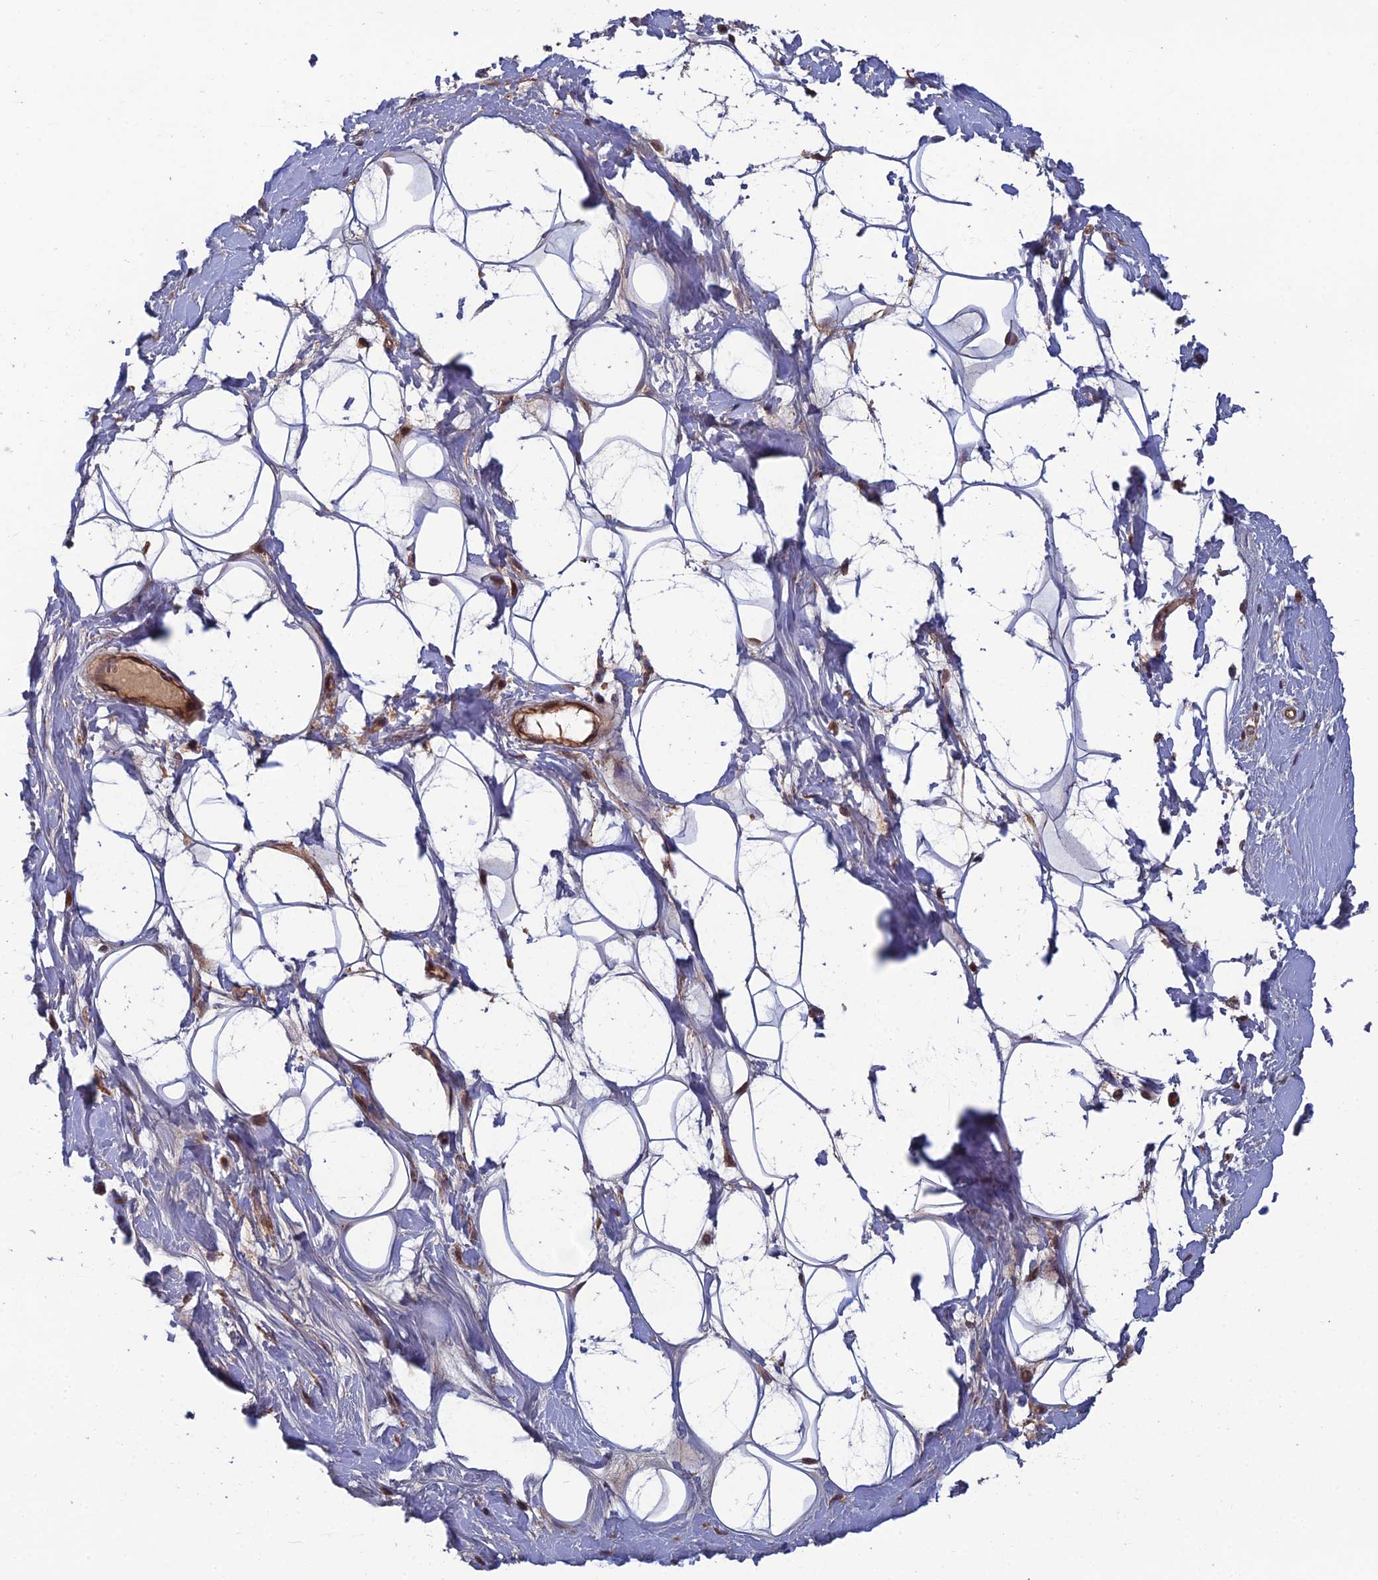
{"staining": {"intensity": "negative", "quantity": "none", "location": "none"}, "tissue": "adipose tissue", "cell_type": "Adipocytes", "image_type": "normal", "snomed": [{"axis": "morphology", "description": "Normal tissue, NOS"}, {"axis": "topography", "description": "Breast"}], "caption": "Immunohistochemistry (IHC) image of normal adipose tissue: adipose tissue stained with DAB demonstrates no significant protein positivity in adipocytes. (DAB IHC, high magnification).", "gene": "CCDC183", "patient": {"sex": "female", "age": 26}}